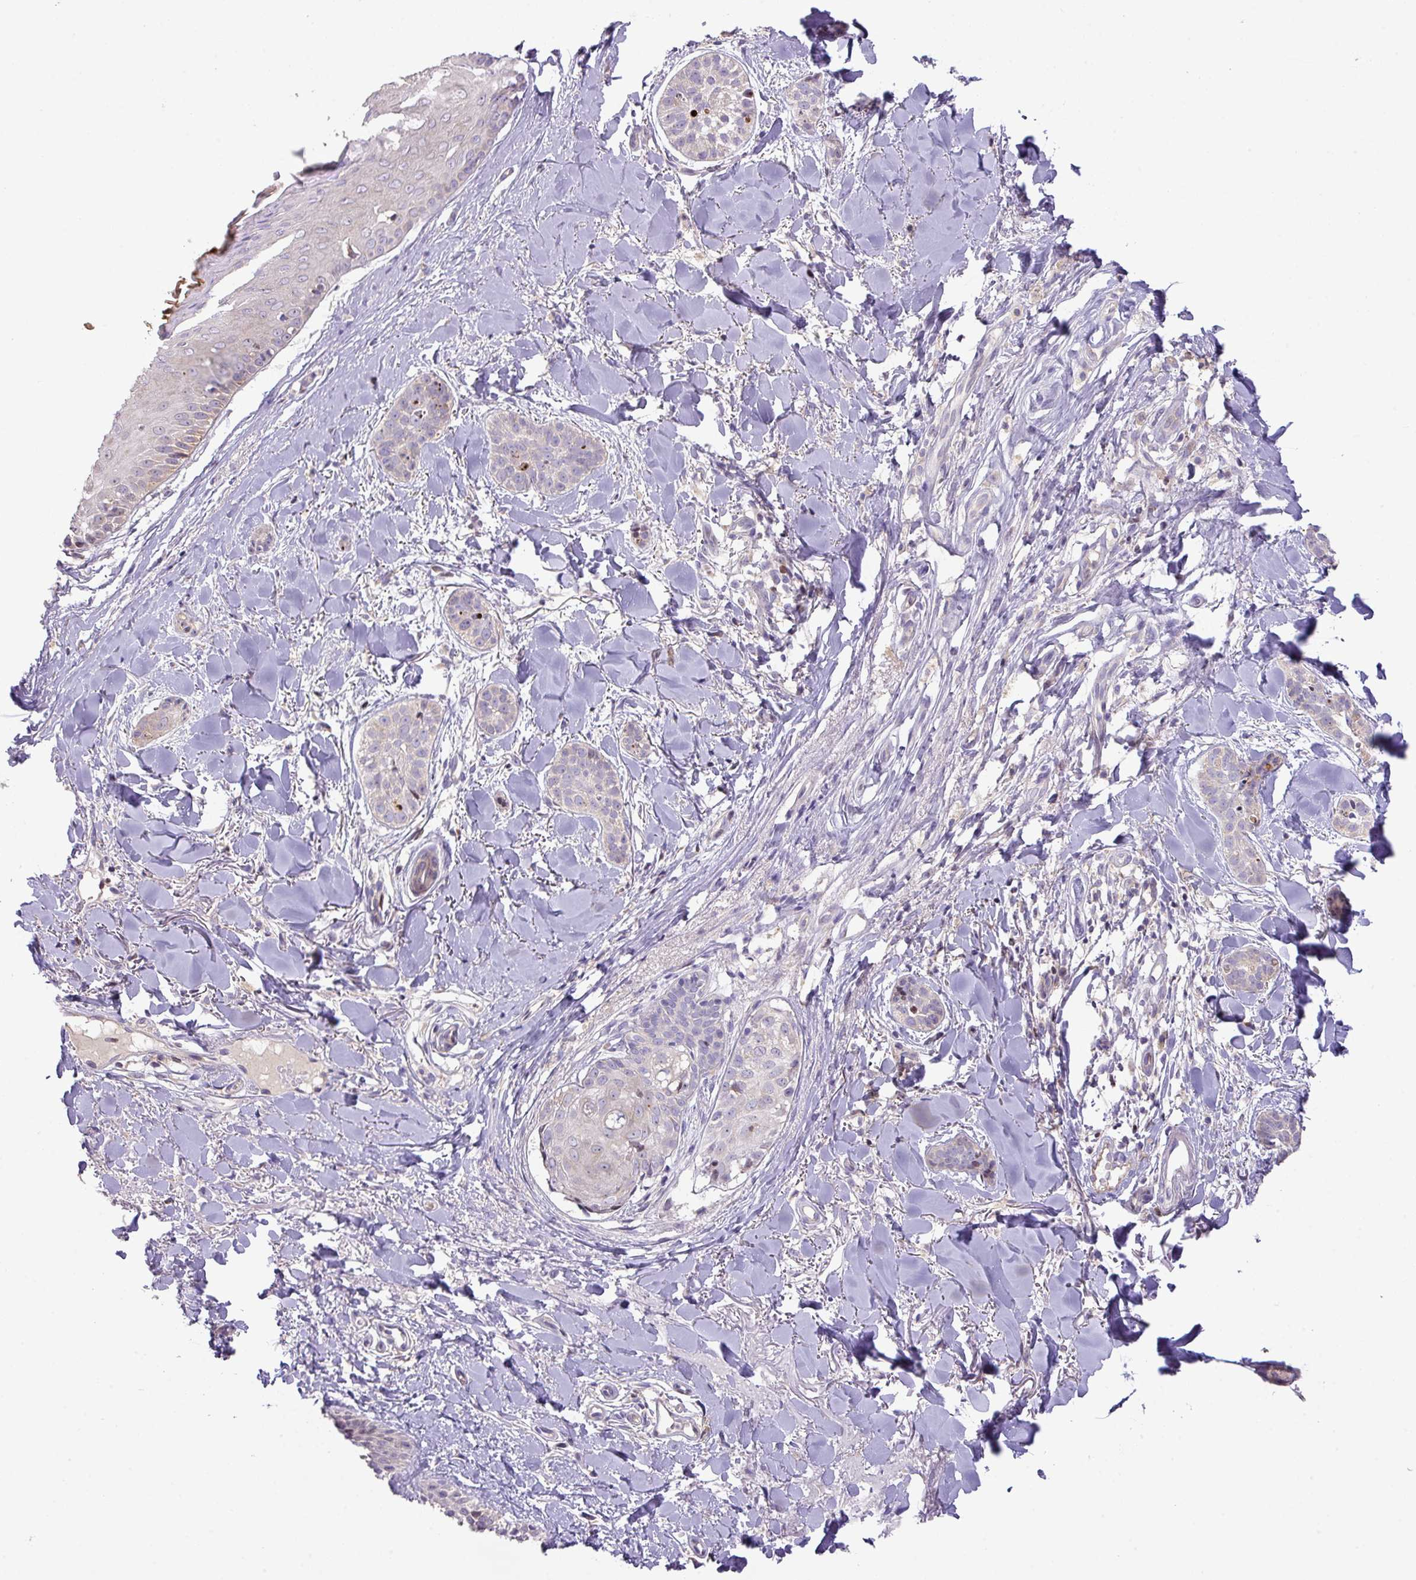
{"staining": {"intensity": "negative", "quantity": "none", "location": "none"}, "tissue": "skin cancer", "cell_type": "Tumor cells", "image_type": "cancer", "snomed": [{"axis": "morphology", "description": "Basal cell carcinoma"}, {"axis": "topography", "description": "Skin"}], "caption": "A micrograph of skin cancer (basal cell carcinoma) stained for a protein exhibits no brown staining in tumor cells. (Brightfield microscopy of DAB (3,3'-diaminobenzidine) immunohistochemistry (IHC) at high magnification).", "gene": "ZNF394", "patient": {"sex": "male", "age": 52}}